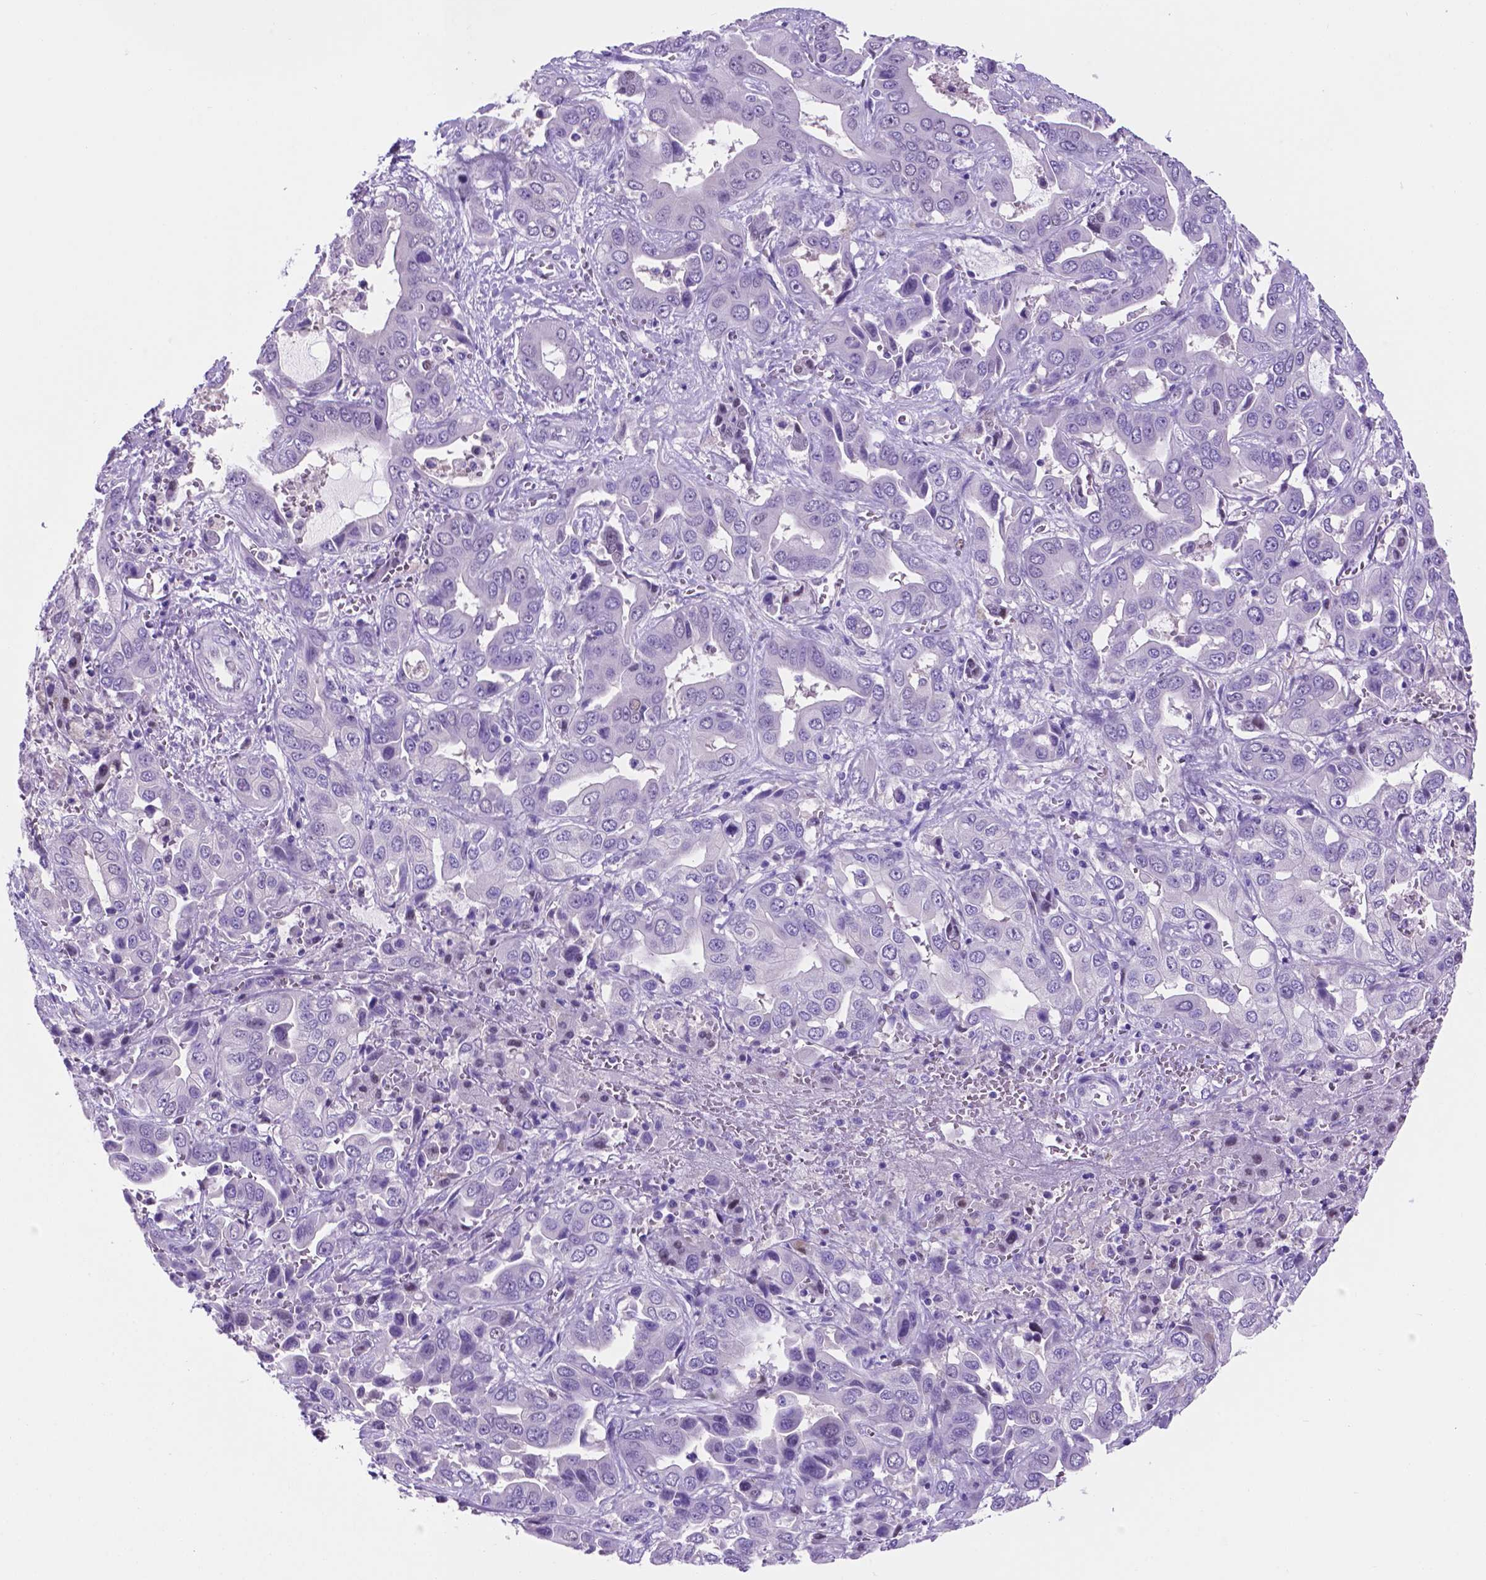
{"staining": {"intensity": "negative", "quantity": "none", "location": "none"}, "tissue": "liver cancer", "cell_type": "Tumor cells", "image_type": "cancer", "snomed": [{"axis": "morphology", "description": "Cholangiocarcinoma"}, {"axis": "topography", "description": "Liver"}], "caption": "Immunohistochemical staining of human liver cholangiocarcinoma shows no significant expression in tumor cells. (DAB immunohistochemistry visualized using brightfield microscopy, high magnification).", "gene": "TMEM210", "patient": {"sex": "female", "age": 52}}